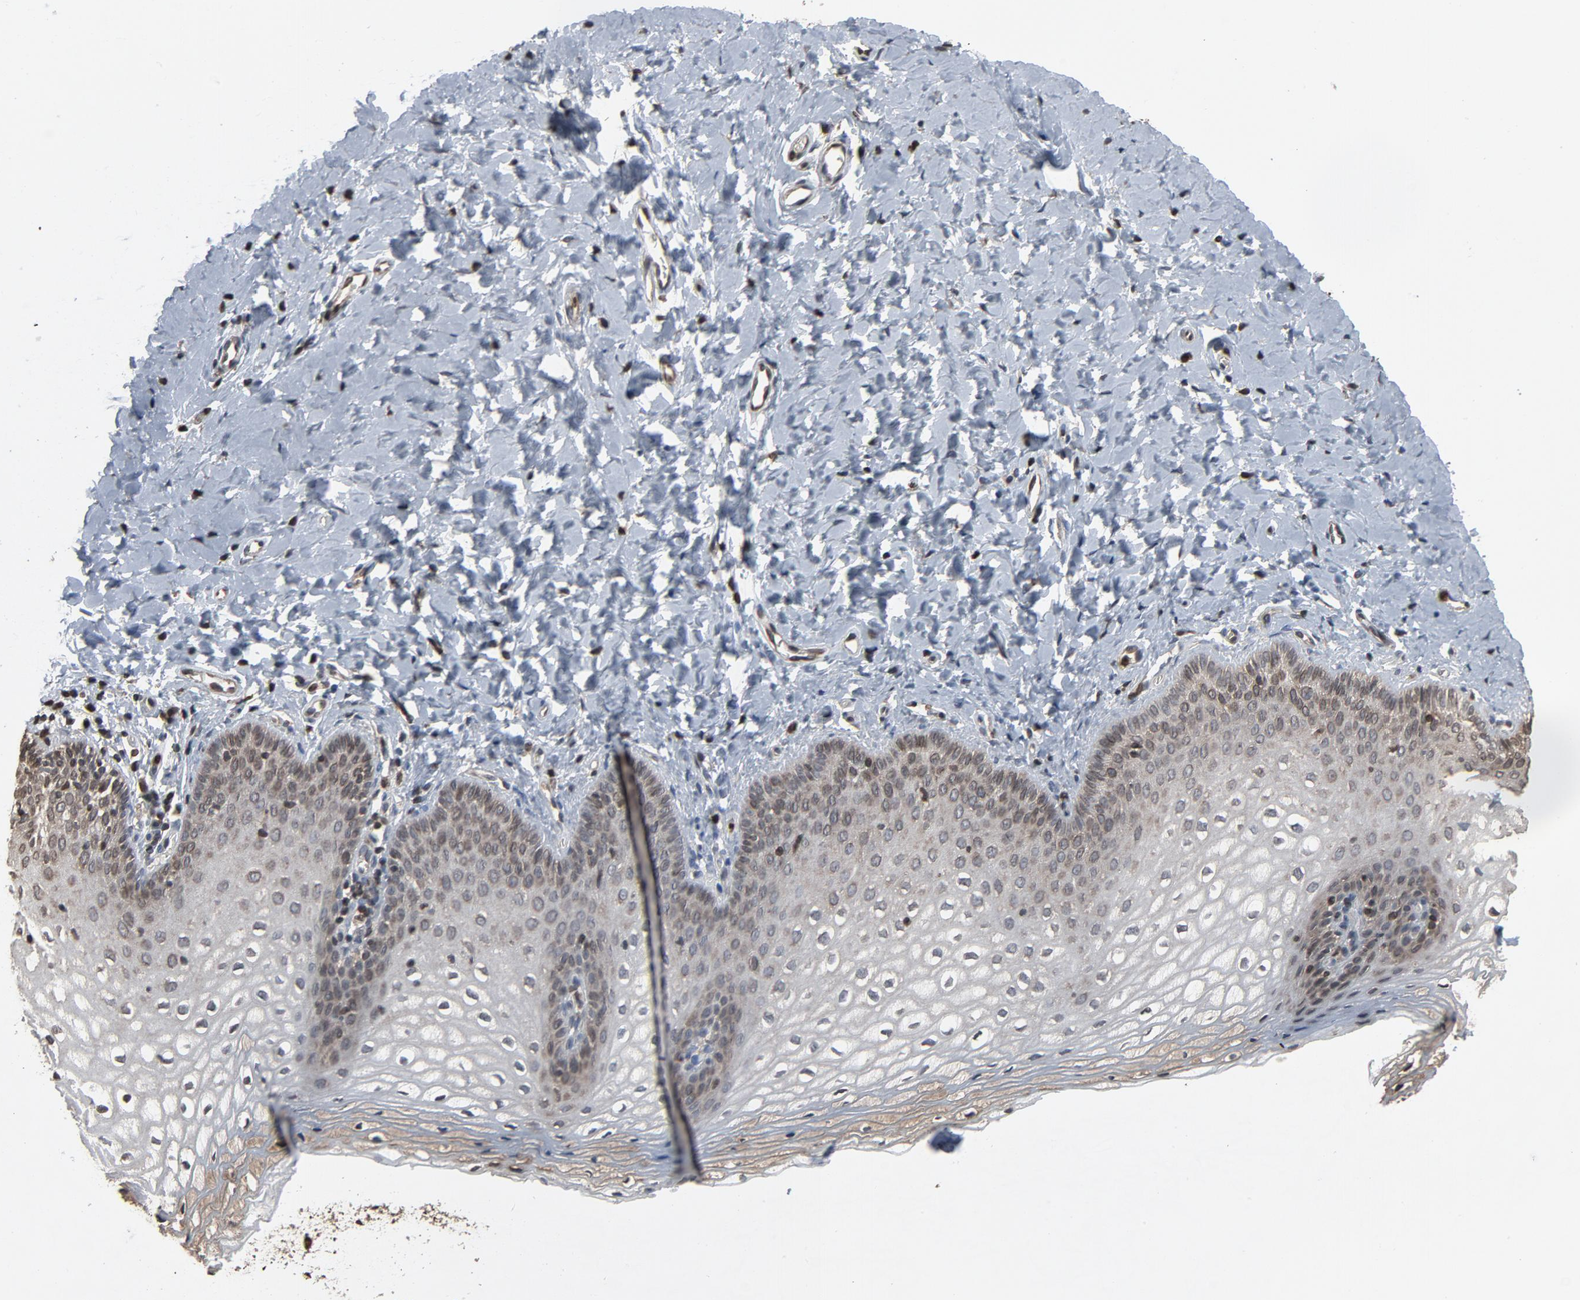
{"staining": {"intensity": "weak", "quantity": "<25%", "location": "cytoplasmic/membranous,nuclear"}, "tissue": "vagina", "cell_type": "Squamous epithelial cells", "image_type": "normal", "snomed": [{"axis": "morphology", "description": "Normal tissue, NOS"}, {"axis": "topography", "description": "Vagina"}], "caption": "There is no significant expression in squamous epithelial cells of vagina. (DAB immunohistochemistry (IHC), high magnification).", "gene": "UBE2D1", "patient": {"sex": "female", "age": 55}}